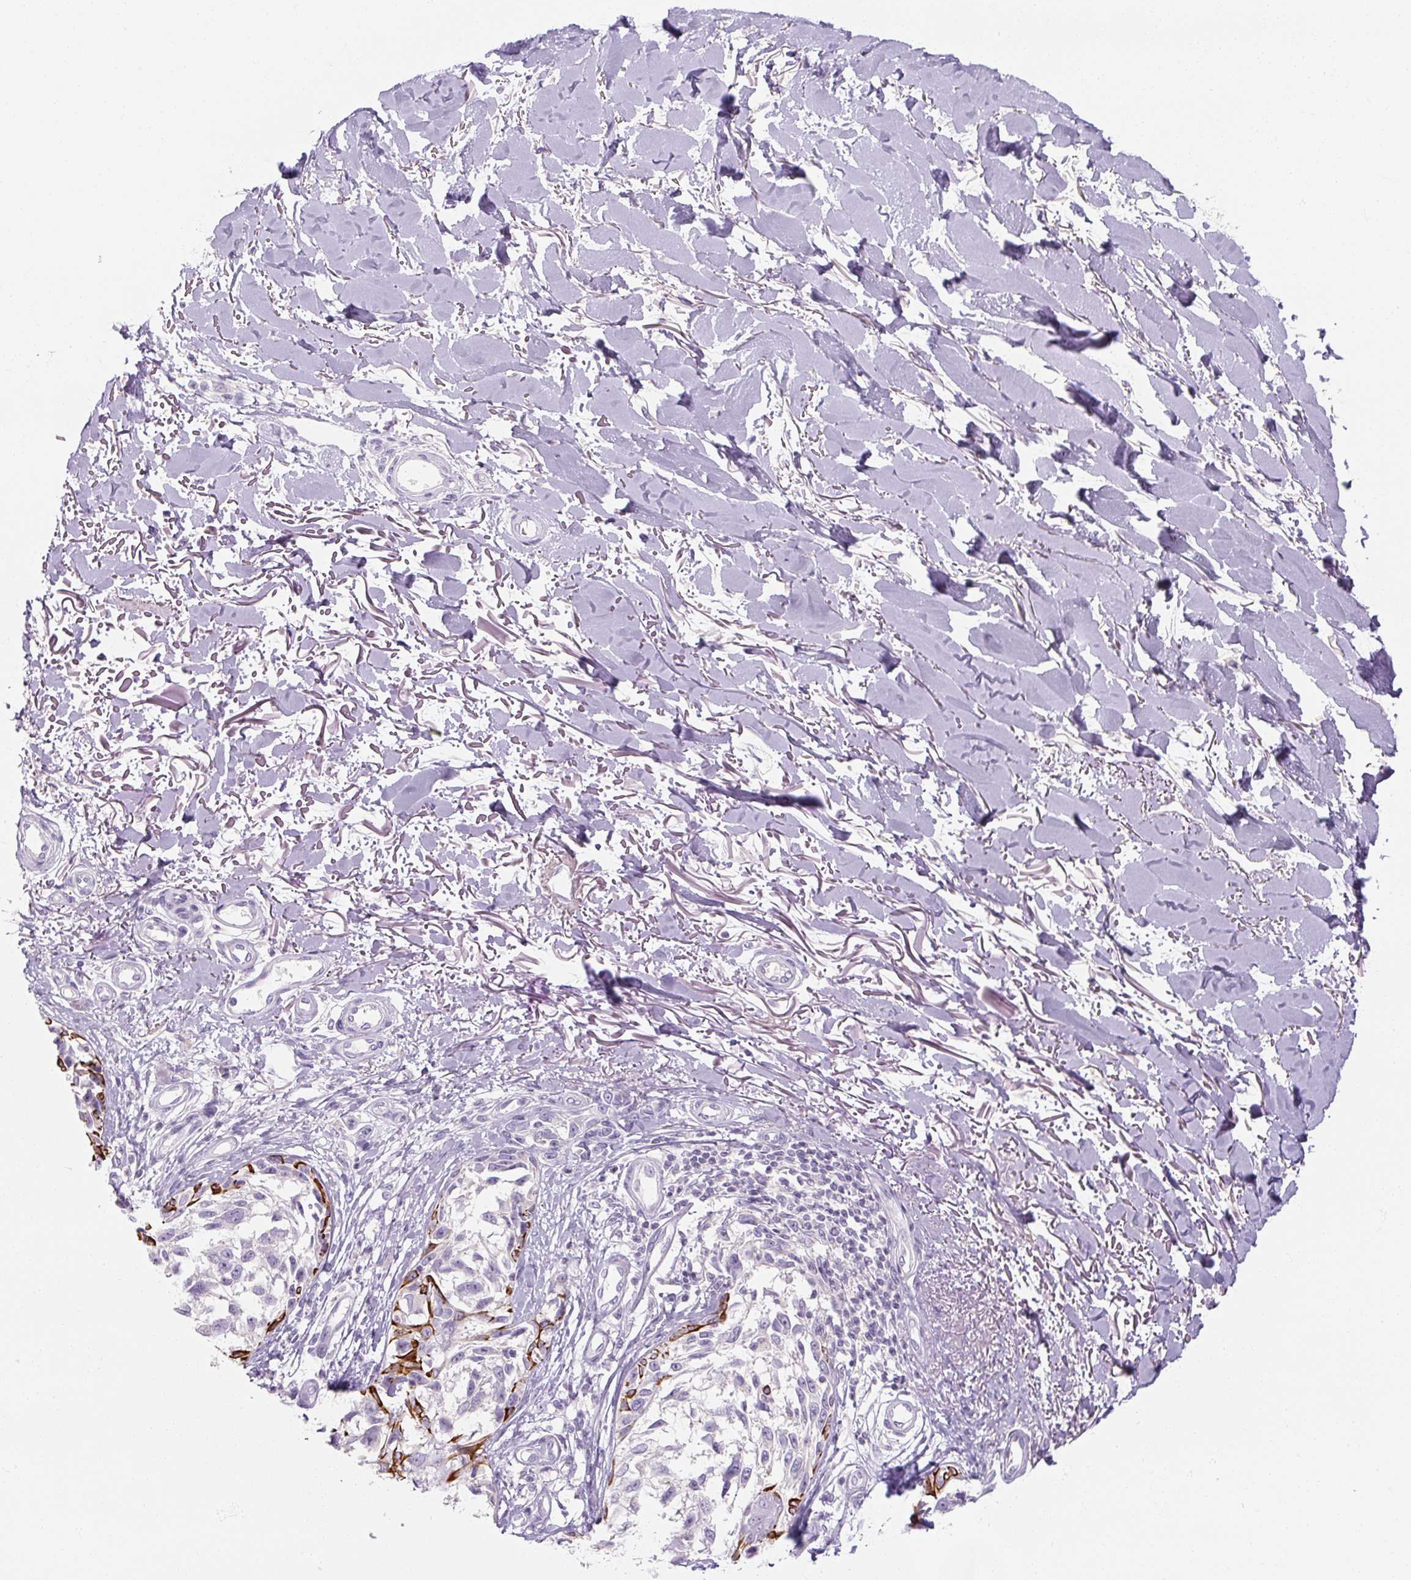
{"staining": {"intensity": "negative", "quantity": "none", "location": "none"}, "tissue": "melanoma", "cell_type": "Tumor cells", "image_type": "cancer", "snomed": [{"axis": "morphology", "description": "Malignant melanoma, NOS"}, {"axis": "topography", "description": "Skin"}], "caption": "Immunohistochemistry (IHC) photomicrograph of human malignant melanoma stained for a protein (brown), which displays no positivity in tumor cells.", "gene": "NFE2L3", "patient": {"sex": "male", "age": 73}}